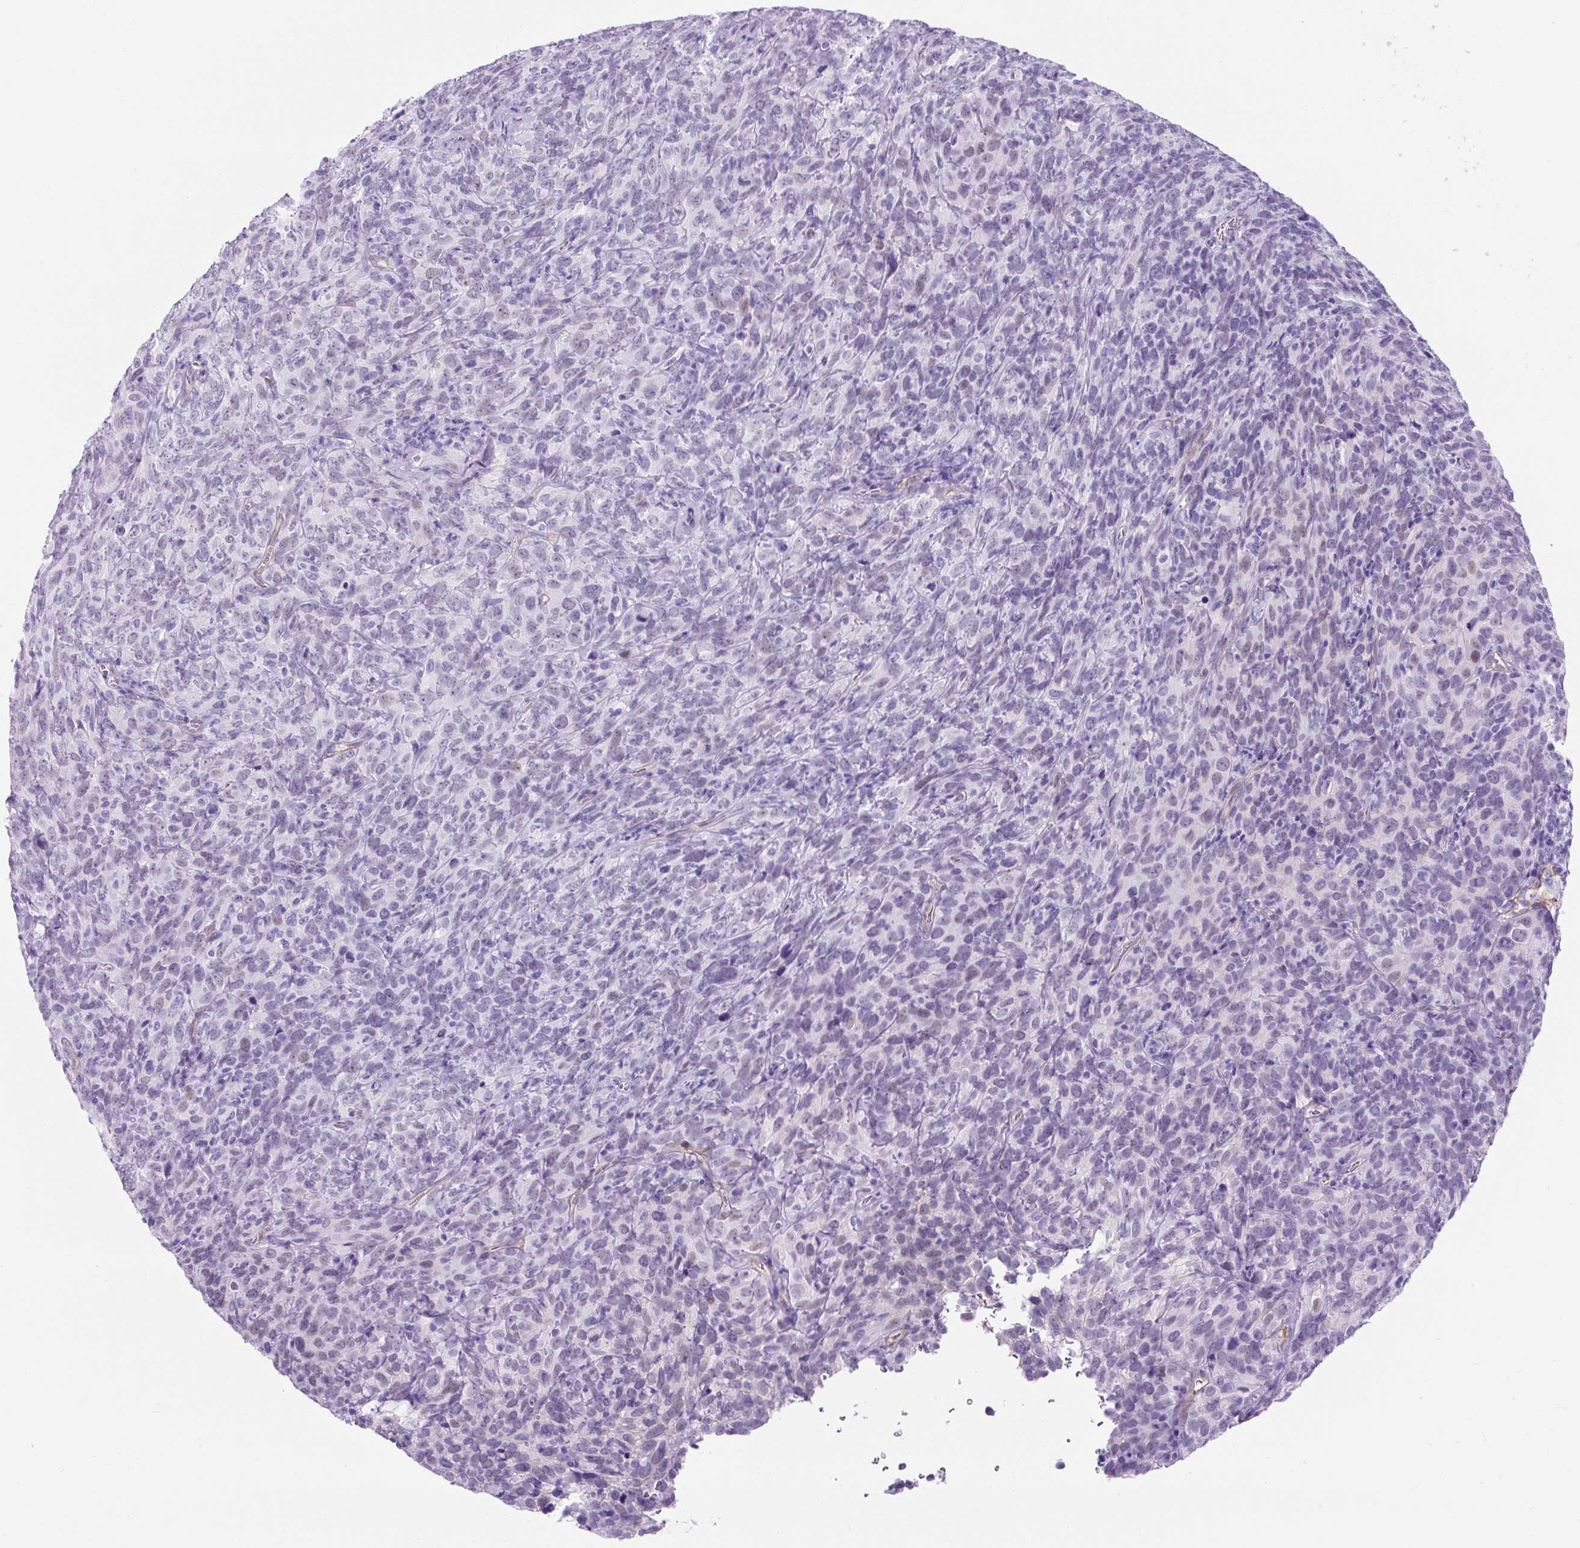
{"staining": {"intensity": "negative", "quantity": "none", "location": "none"}, "tissue": "cervical cancer", "cell_type": "Tumor cells", "image_type": "cancer", "snomed": [{"axis": "morphology", "description": "Squamous cell carcinoma, NOS"}, {"axis": "topography", "description": "Cervix"}], "caption": "Image shows no significant protein expression in tumor cells of cervical squamous cell carcinoma.", "gene": "KRT12", "patient": {"sex": "female", "age": 51}}